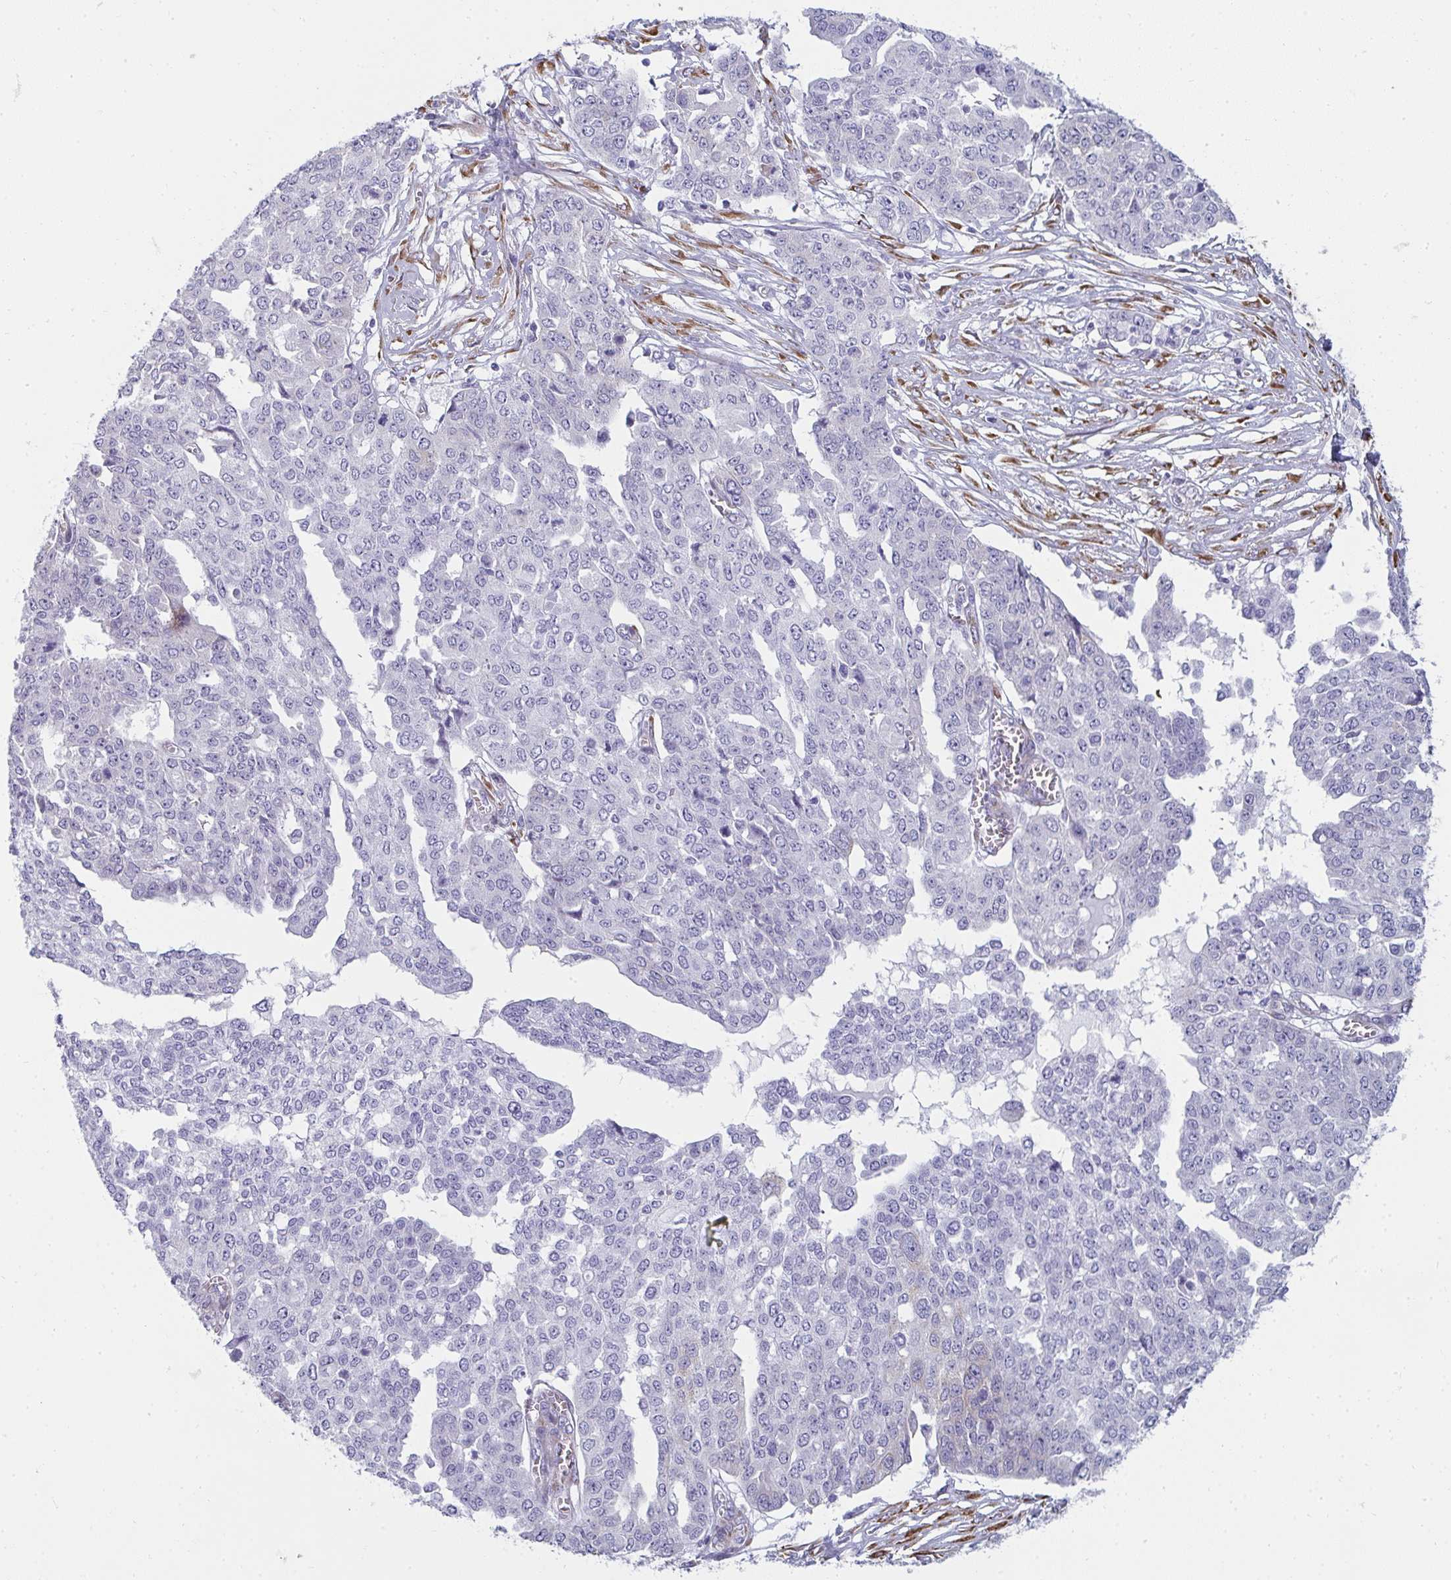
{"staining": {"intensity": "negative", "quantity": "none", "location": "none"}, "tissue": "ovarian cancer", "cell_type": "Tumor cells", "image_type": "cancer", "snomed": [{"axis": "morphology", "description": "Cystadenocarcinoma, serous, NOS"}, {"axis": "topography", "description": "Soft tissue"}, {"axis": "topography", "description": "Ovary"}], "caption": "This is an immunohistochemistry (IHC) micrograph of ovarian cancer. There is no positivity in tumor cells.", "gene": "SHROOM1", "patient": {"sex": "female", "age": 57}}